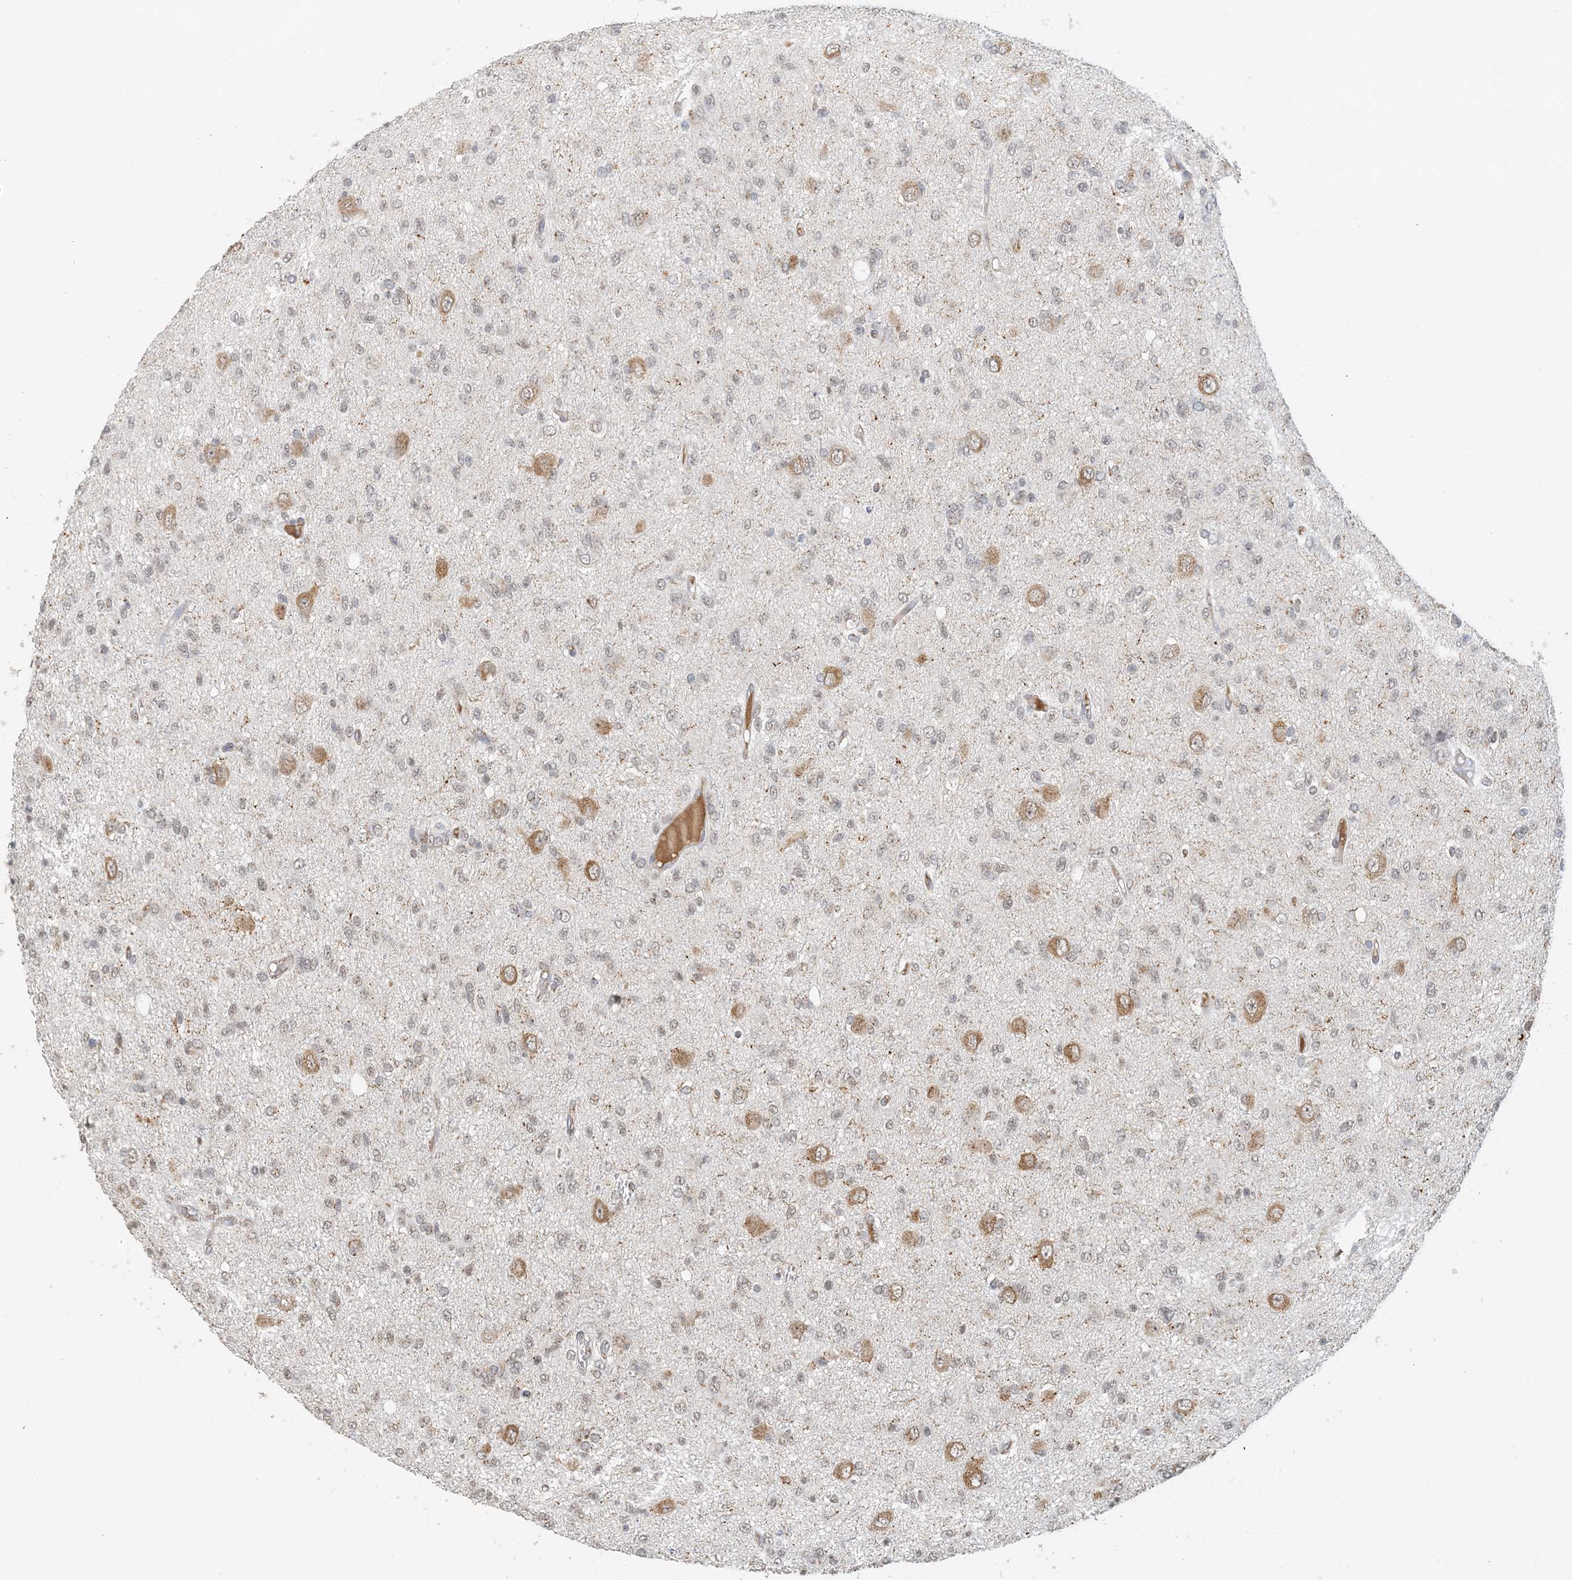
{"staining": {"intensity": "negative", "quantity": "none", "location": "none"}, "tissue": "glioma", "cell_type": "Tumor cells", "image_type": "cancer", "snomed": [{"axis": "morphology", "description": "Glioma, malignant, High grade"}, {"axis": "topography", "description": "Brain"}], "caption": "Tumor cells show no significant staining in glioma.", "gene": "ZCCHC4", "patient": {"sex": "female", "age": 59}}